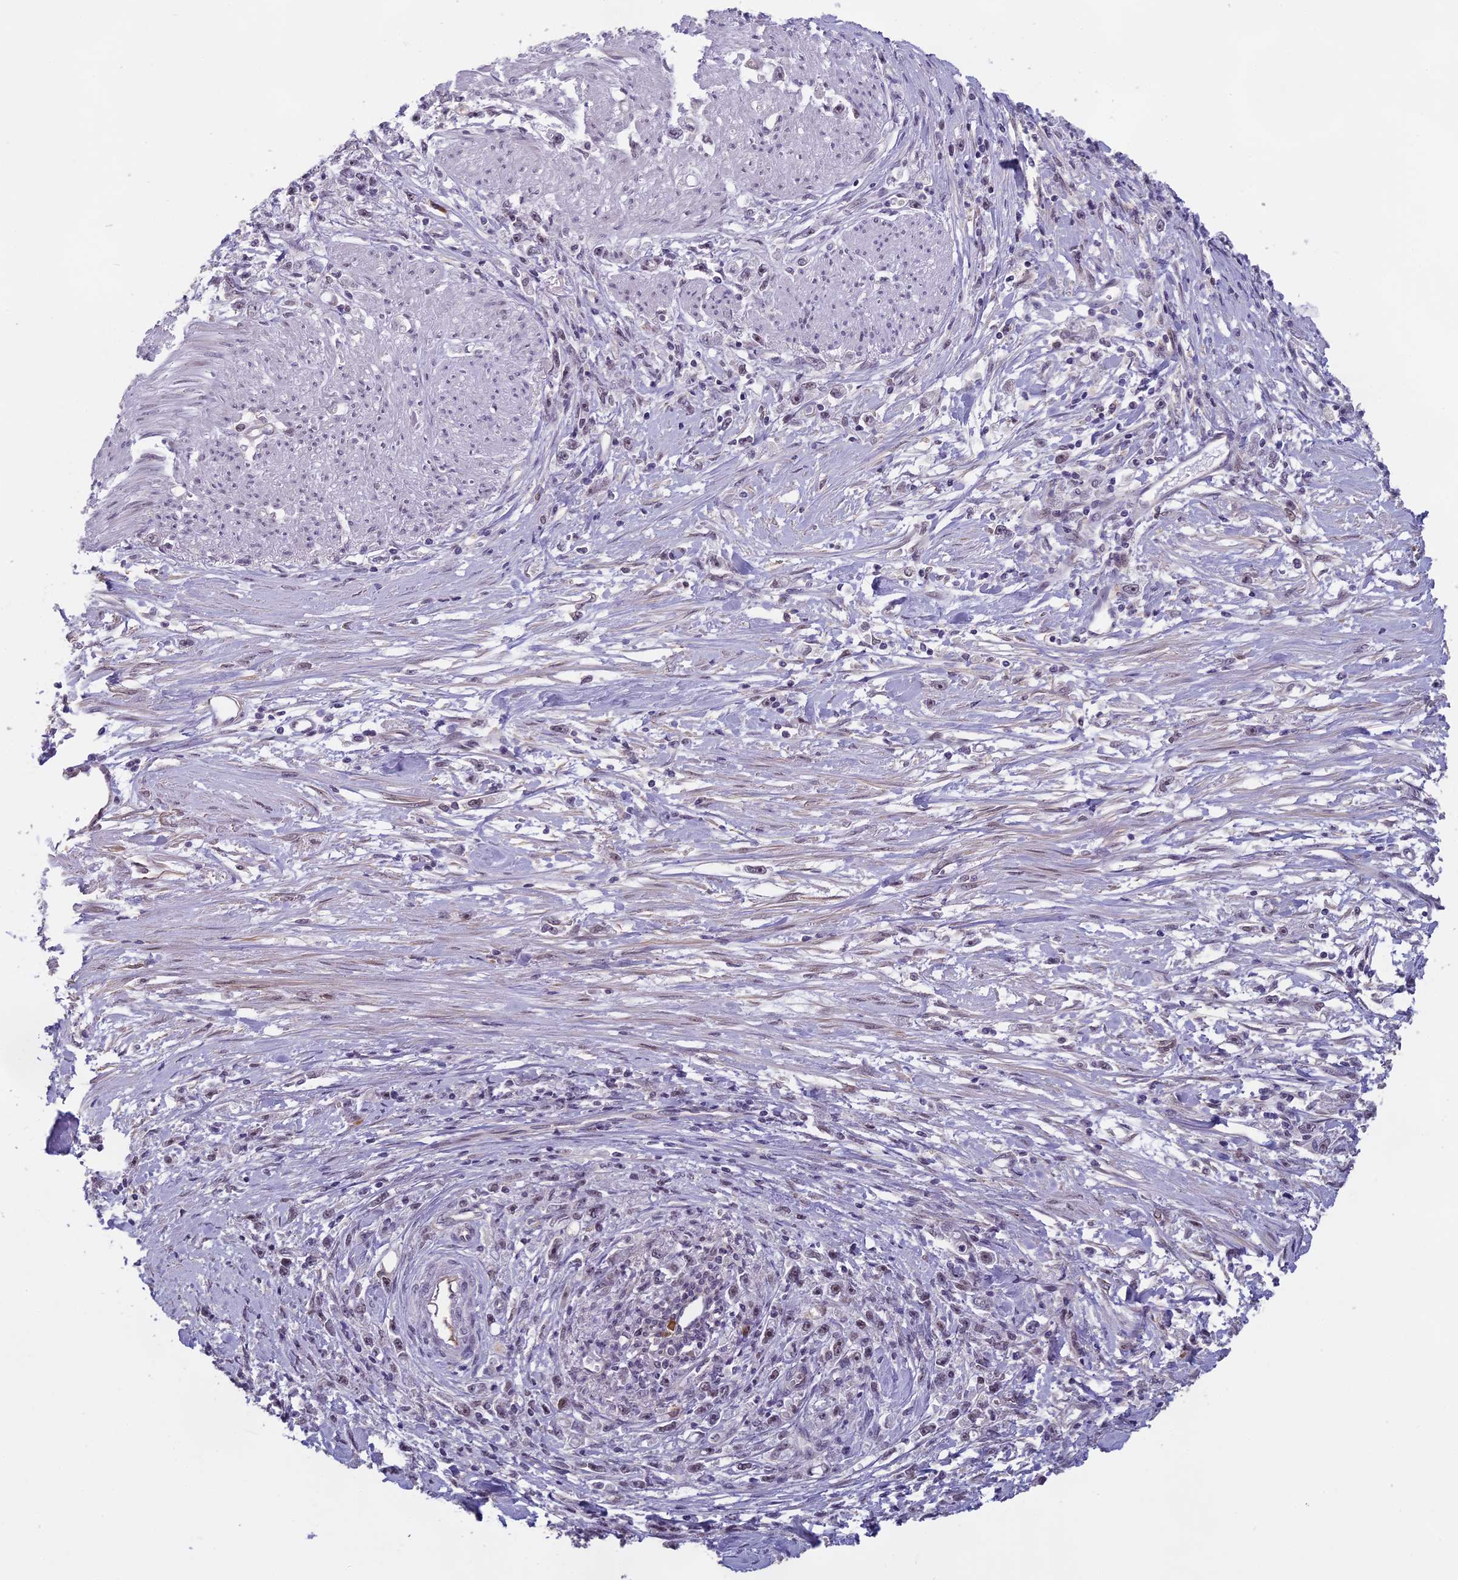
{"staining": {"intensity": "negative", "quantity": "none", "location": "none"}, "tissue": "stomach cancer", "cell_type": "Tumor cells", "image_type": "cancer", "snomed": [{"axis": "morphology", "description": "Adenocarcinoma, NOS"}, {"axis": "topography", "description": "Stomach"}], "caption": "A micrograph of human adenocarcinoma (stomach) is negative for staining in tumor cells.", "gene": "MORF4L1", "patient": {"sex": "female", "age": 59}}